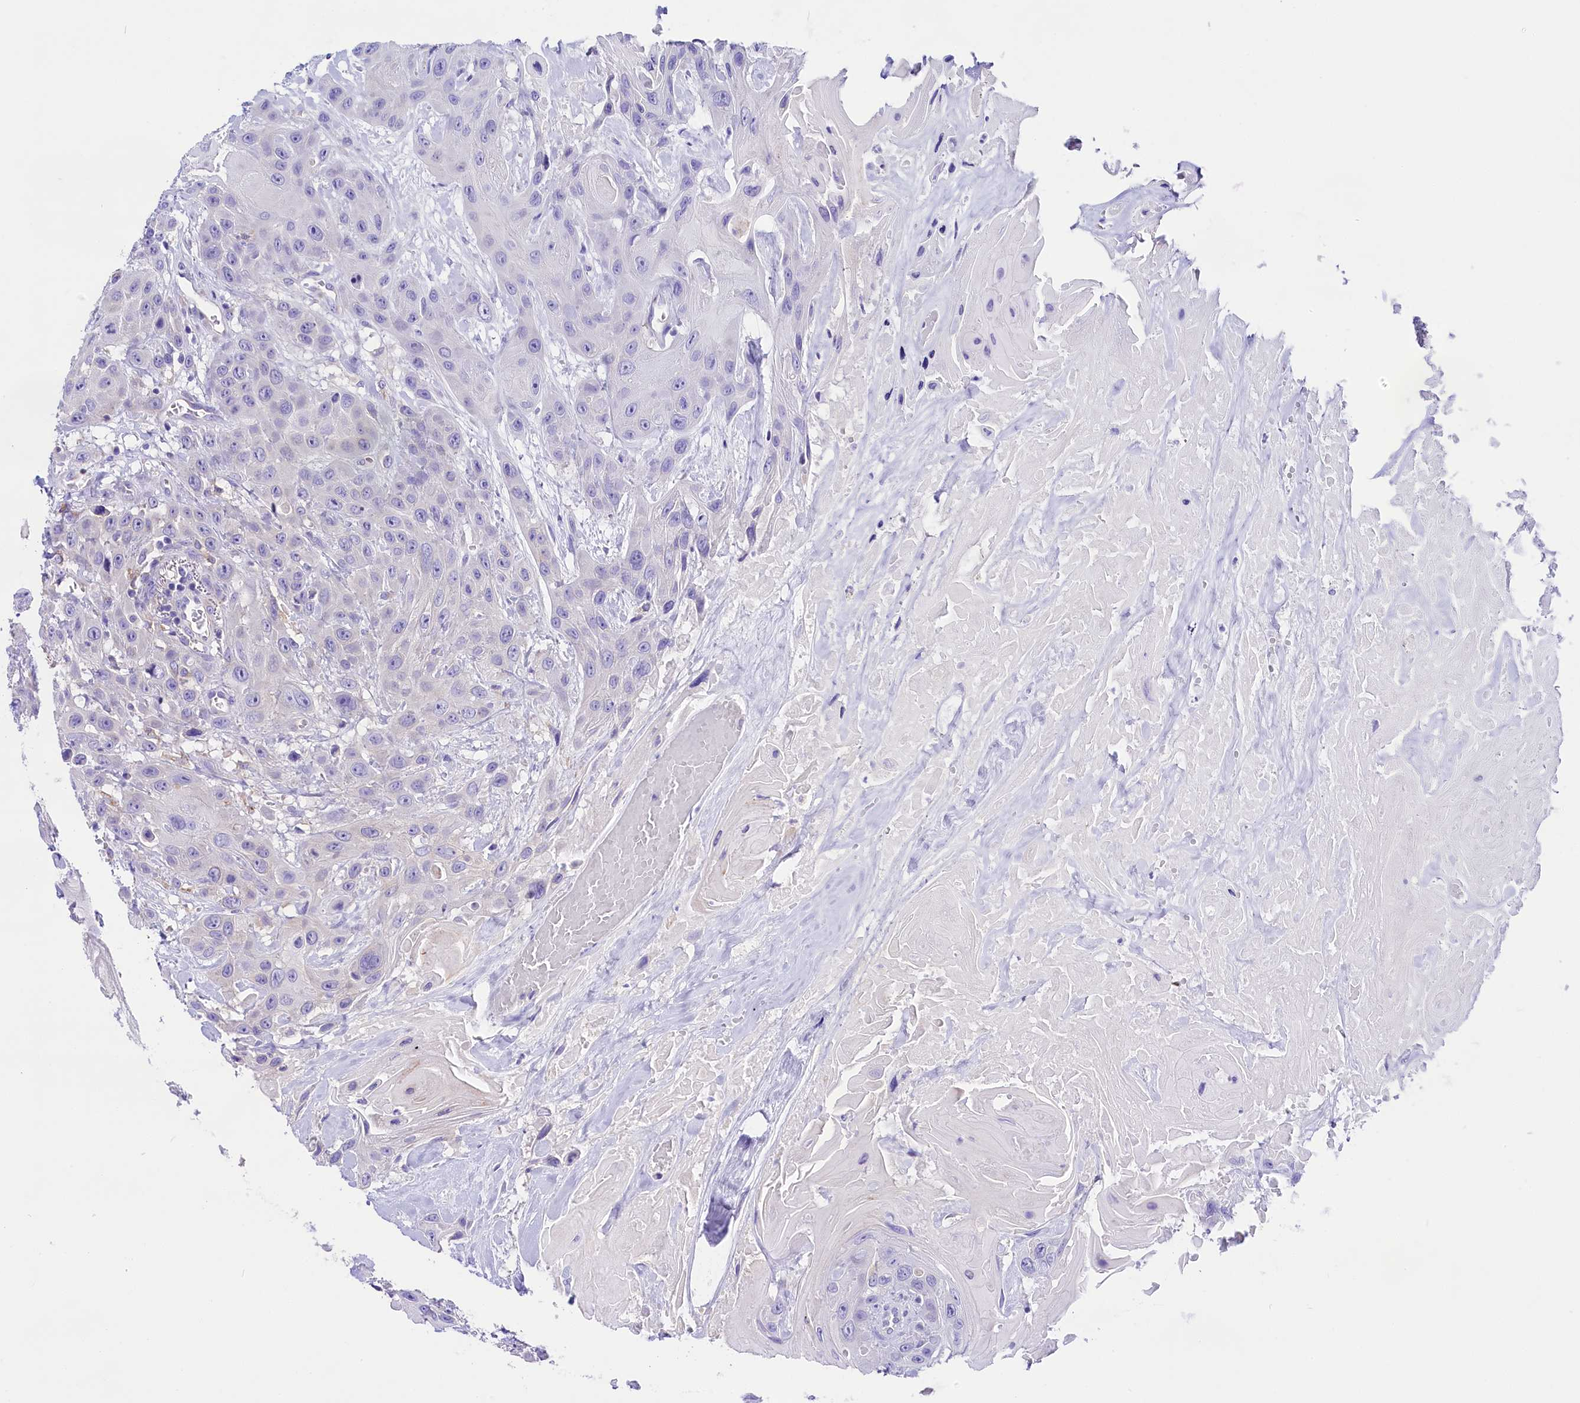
{"staining": {"intensity": "negative", "quantity": "none", "location": "none"}, "tissue": "head and neck cancer", "cell_type": "Tumor cells", "image_type": "cancer", "snomed": [{"axis": "morphology", "description": "Squamous cell carcinoma, NOS"}, {"axis": "topography", "description": "Head-Neck"}], "caption": "An immunohistochemistry micrograph of squamous cell carcinoma (head and neck) is shown. There is no staining in tumor cells of squamous cell carcinoma (head and neck).", "gene": "PEMT", "patient": {"sex": "male", "age": 81}}